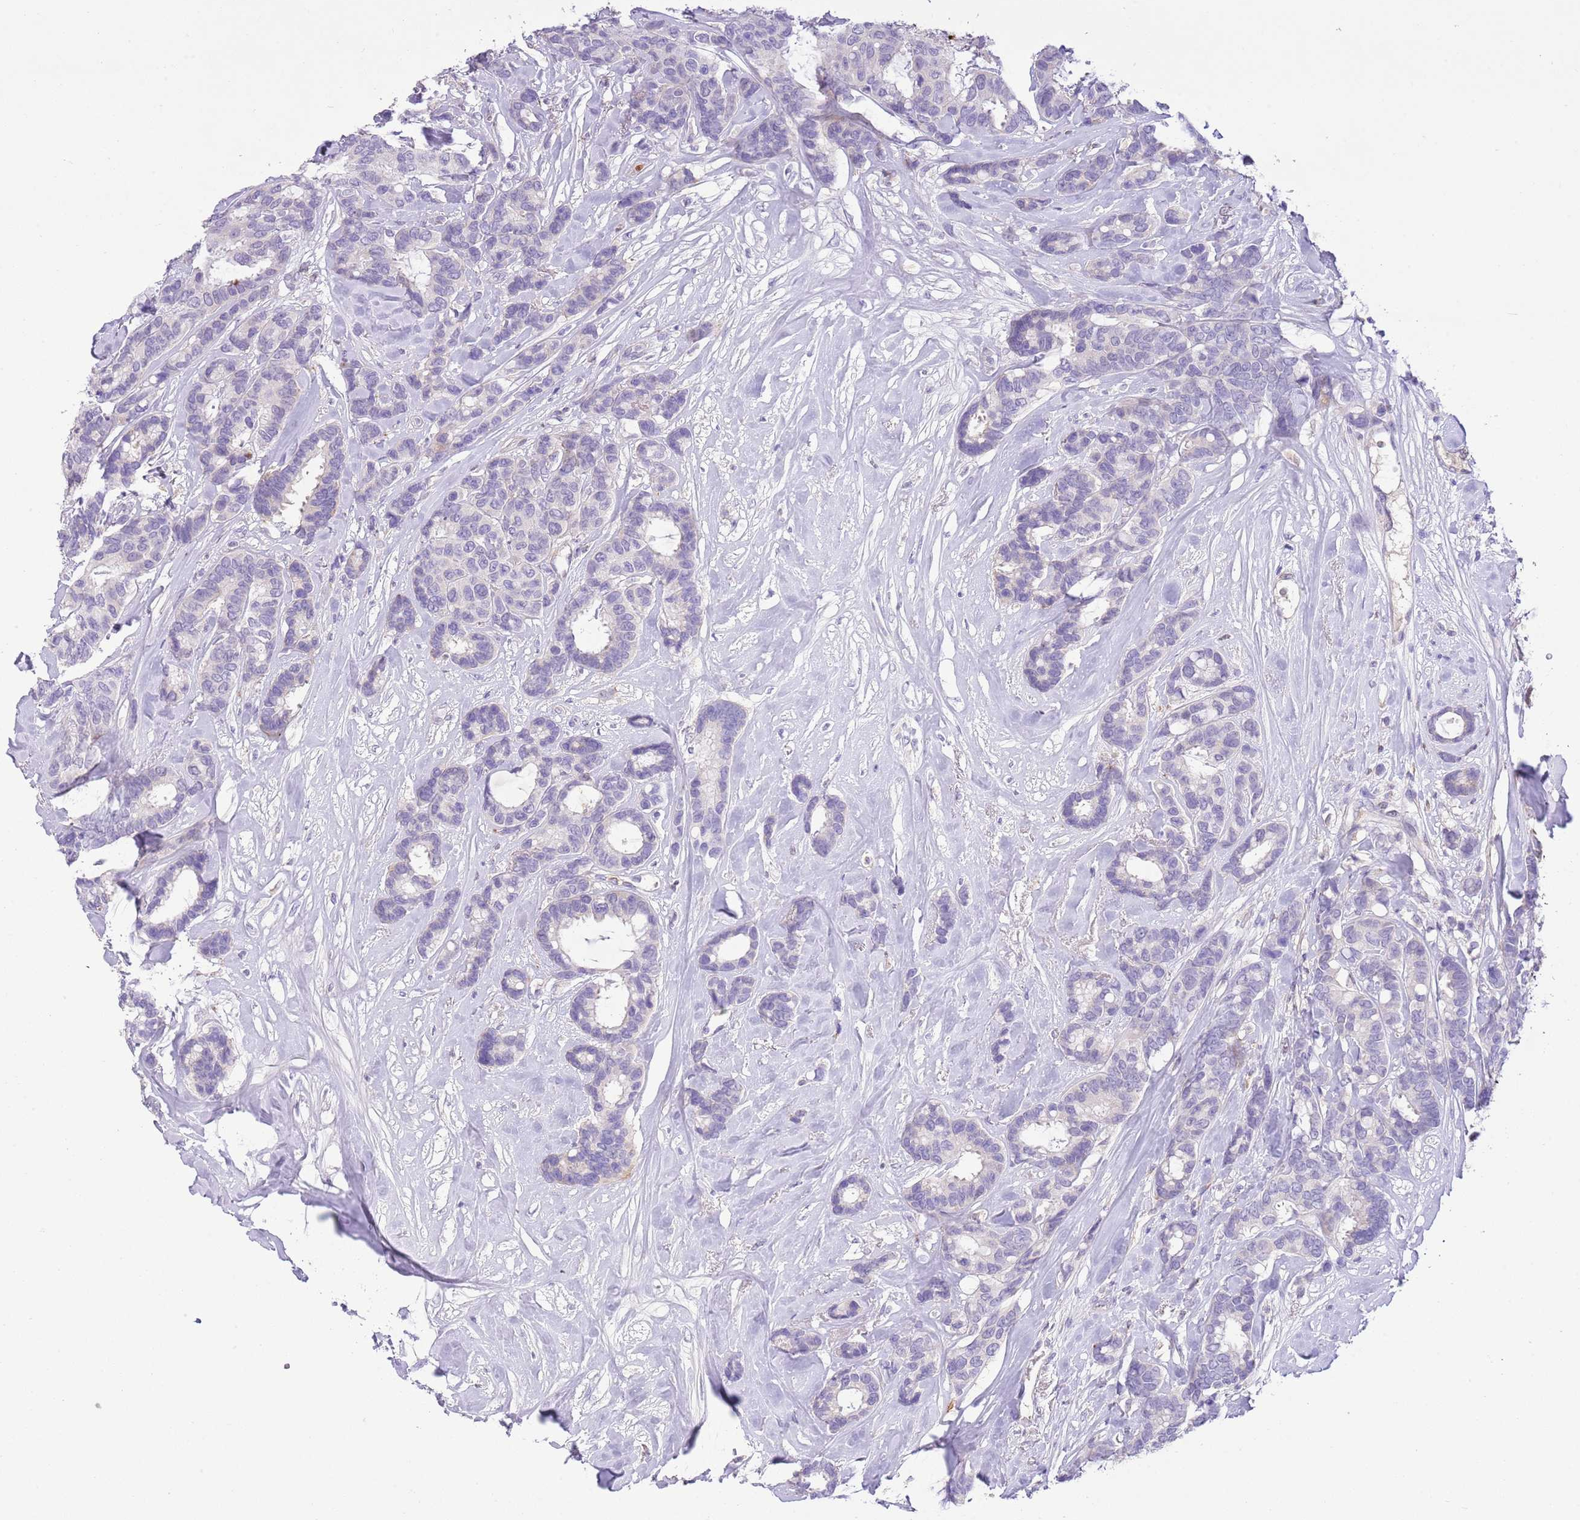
{"staining": {"intensity": "negative", "quantity": "none", "location": "none"}, "tissue": "breast cancer", "cell_type": "Tumor cells", "image_type": "cancer", "snomed": [{"axis": "morphology", "description": "Duct carcinoma"}, {"axis": "topography", "description": "Breast"}], "caption": "Immunohistochemistry photomicrograph of neoplastic tissue: breast cancer stained with DAB (3,3'-diaminobenzidine) demonstrates no significant protein staining in tumor cells.", "gene": "CLEC2A", "patient": {"sex": "female", "age": 87}}